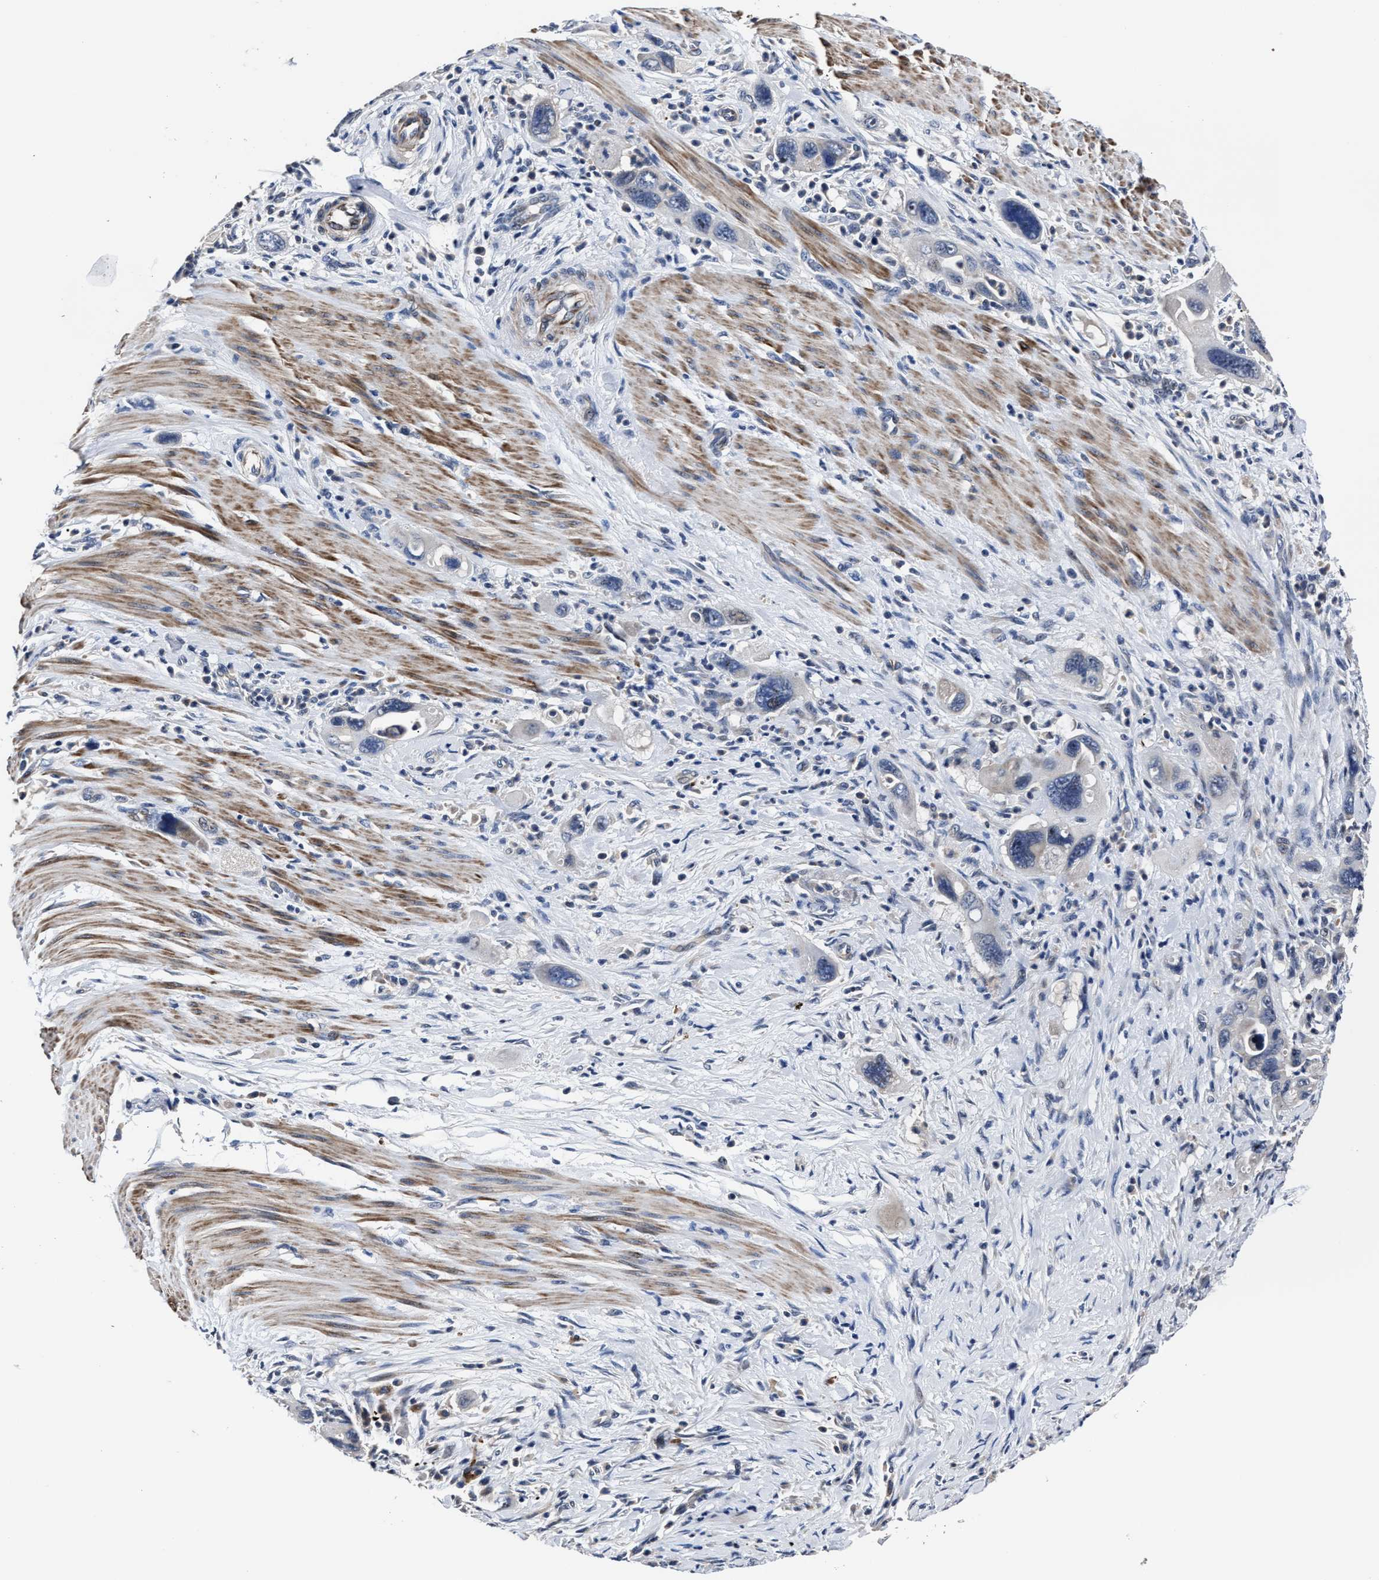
{"staining": {"intensity": "negative", "quantity": "none", "location": "none"}, "tissue": "pancreatic cancer", "cell_type": "Tumor cells", "image_type": "cancer", "snomed": [{"axis": "morphology", "description": "Adenocarcinoma, NOS"}, {"axis": "topography", "description": "Pancreas"}], "caption": "Immunohistochemical staining of adenocarcinoma (pancreatic) exhibits no significant expression in tumor cells.", "gene": "RSBN1L", "patient": {"sex": "female", "age": 70}}